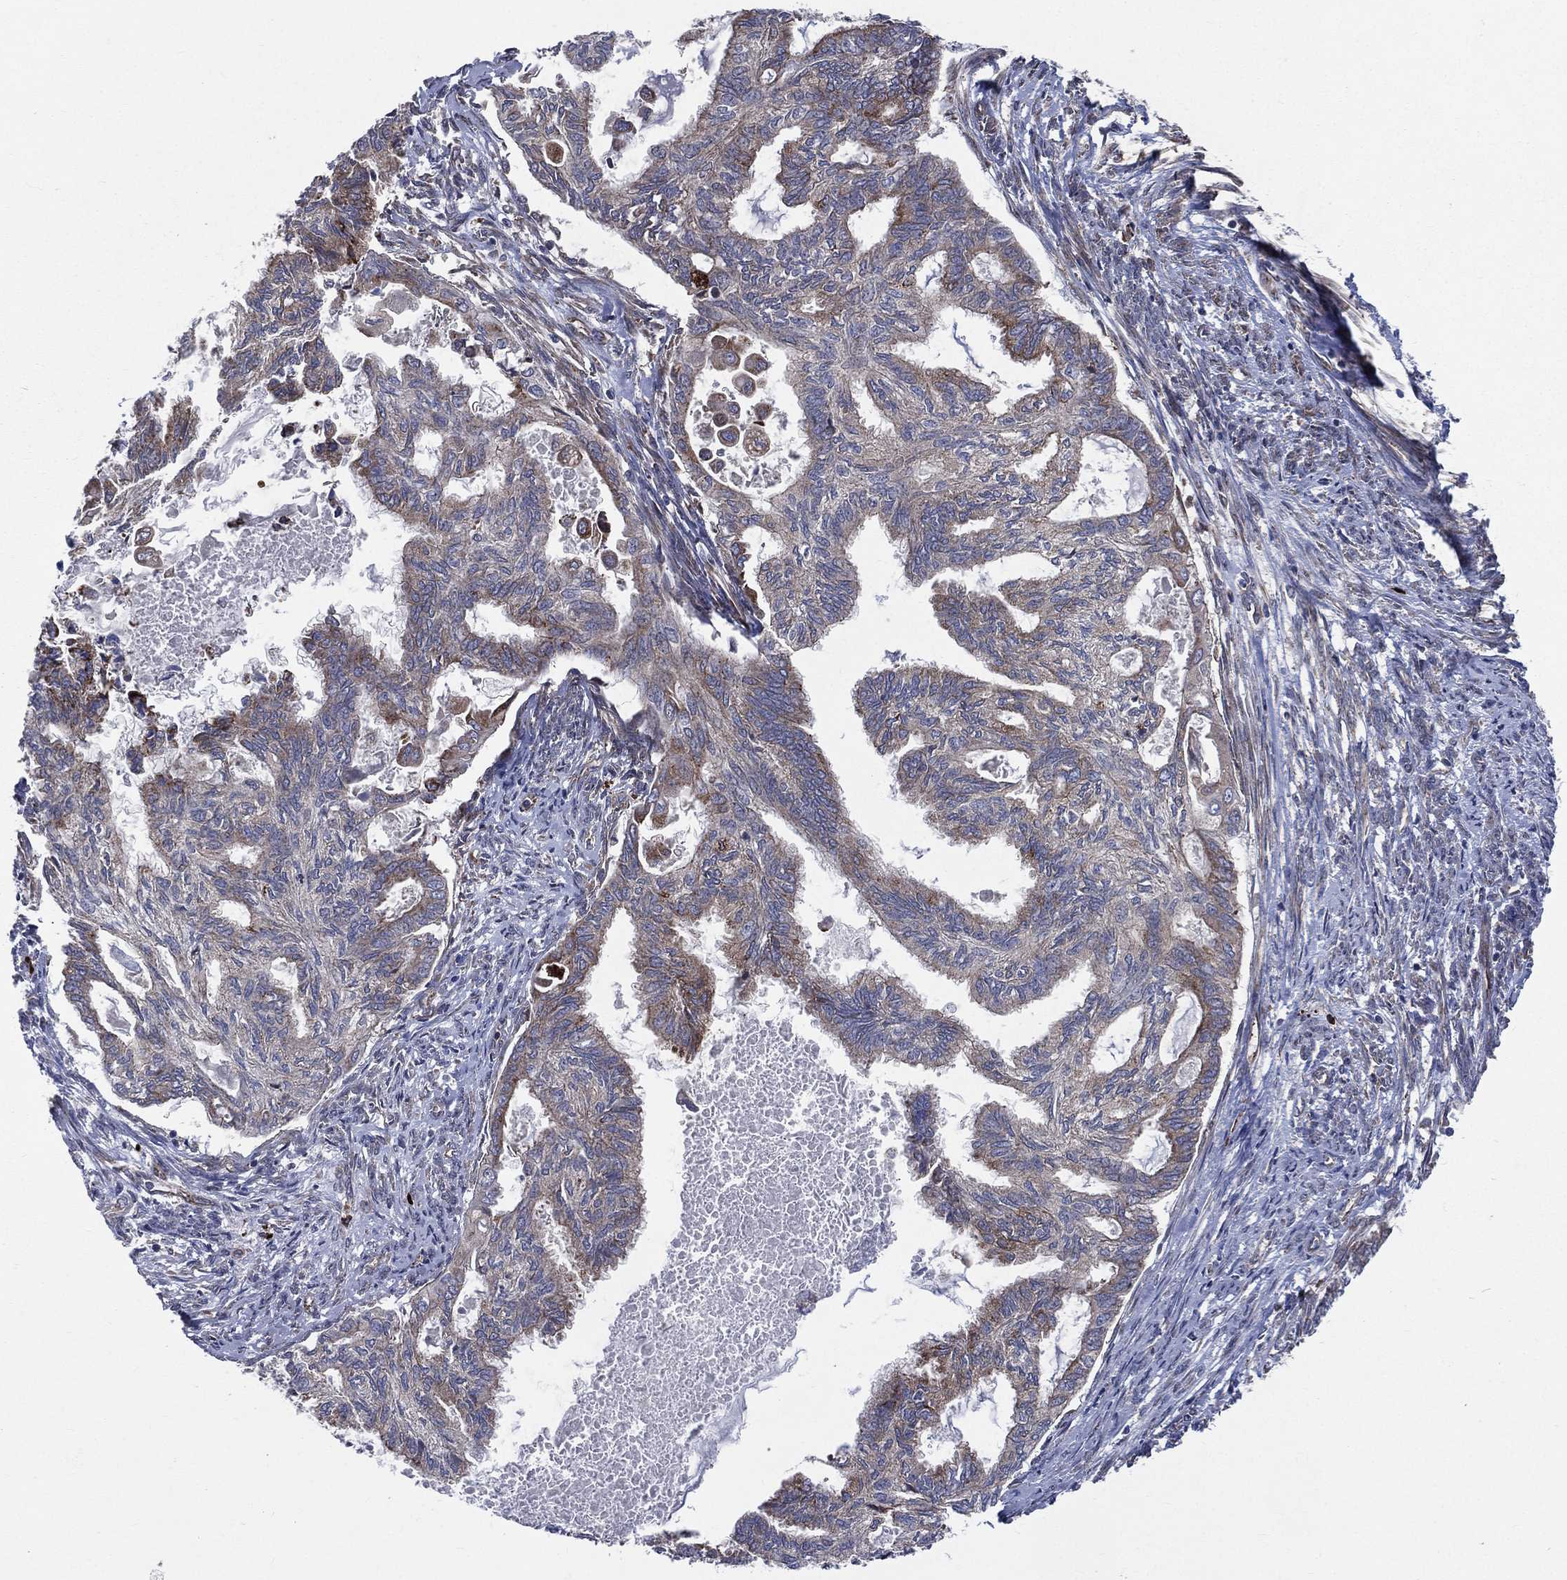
{"staining": {"intensity": "moderate", "quantity": "25%-75%", "location": "cytoplasmic/membranous"}, "tissue": "endometrial cancer", "cell_type": "Tumor cells", "image_type": "cancer", "snomed": [{"axis": "morphology", "description": "Adenocarcinoma, NOS"}, {"axis": "topography", "description": "Endometrium"}], "caption": "Immunohistochemistry histopathology image of neoplastic tissue: adenocarcinoma (endometrial) stained using immunohistochemistry (IHC) demonstrates medium levels of moderate protein expression localized specifically in the cytoplasmic/membranous of tumor cells, appearing as a cytoplasmic/membranous brown color.", "gene": "CCDC159", "patient": {"sex": "female", "age": 86}}